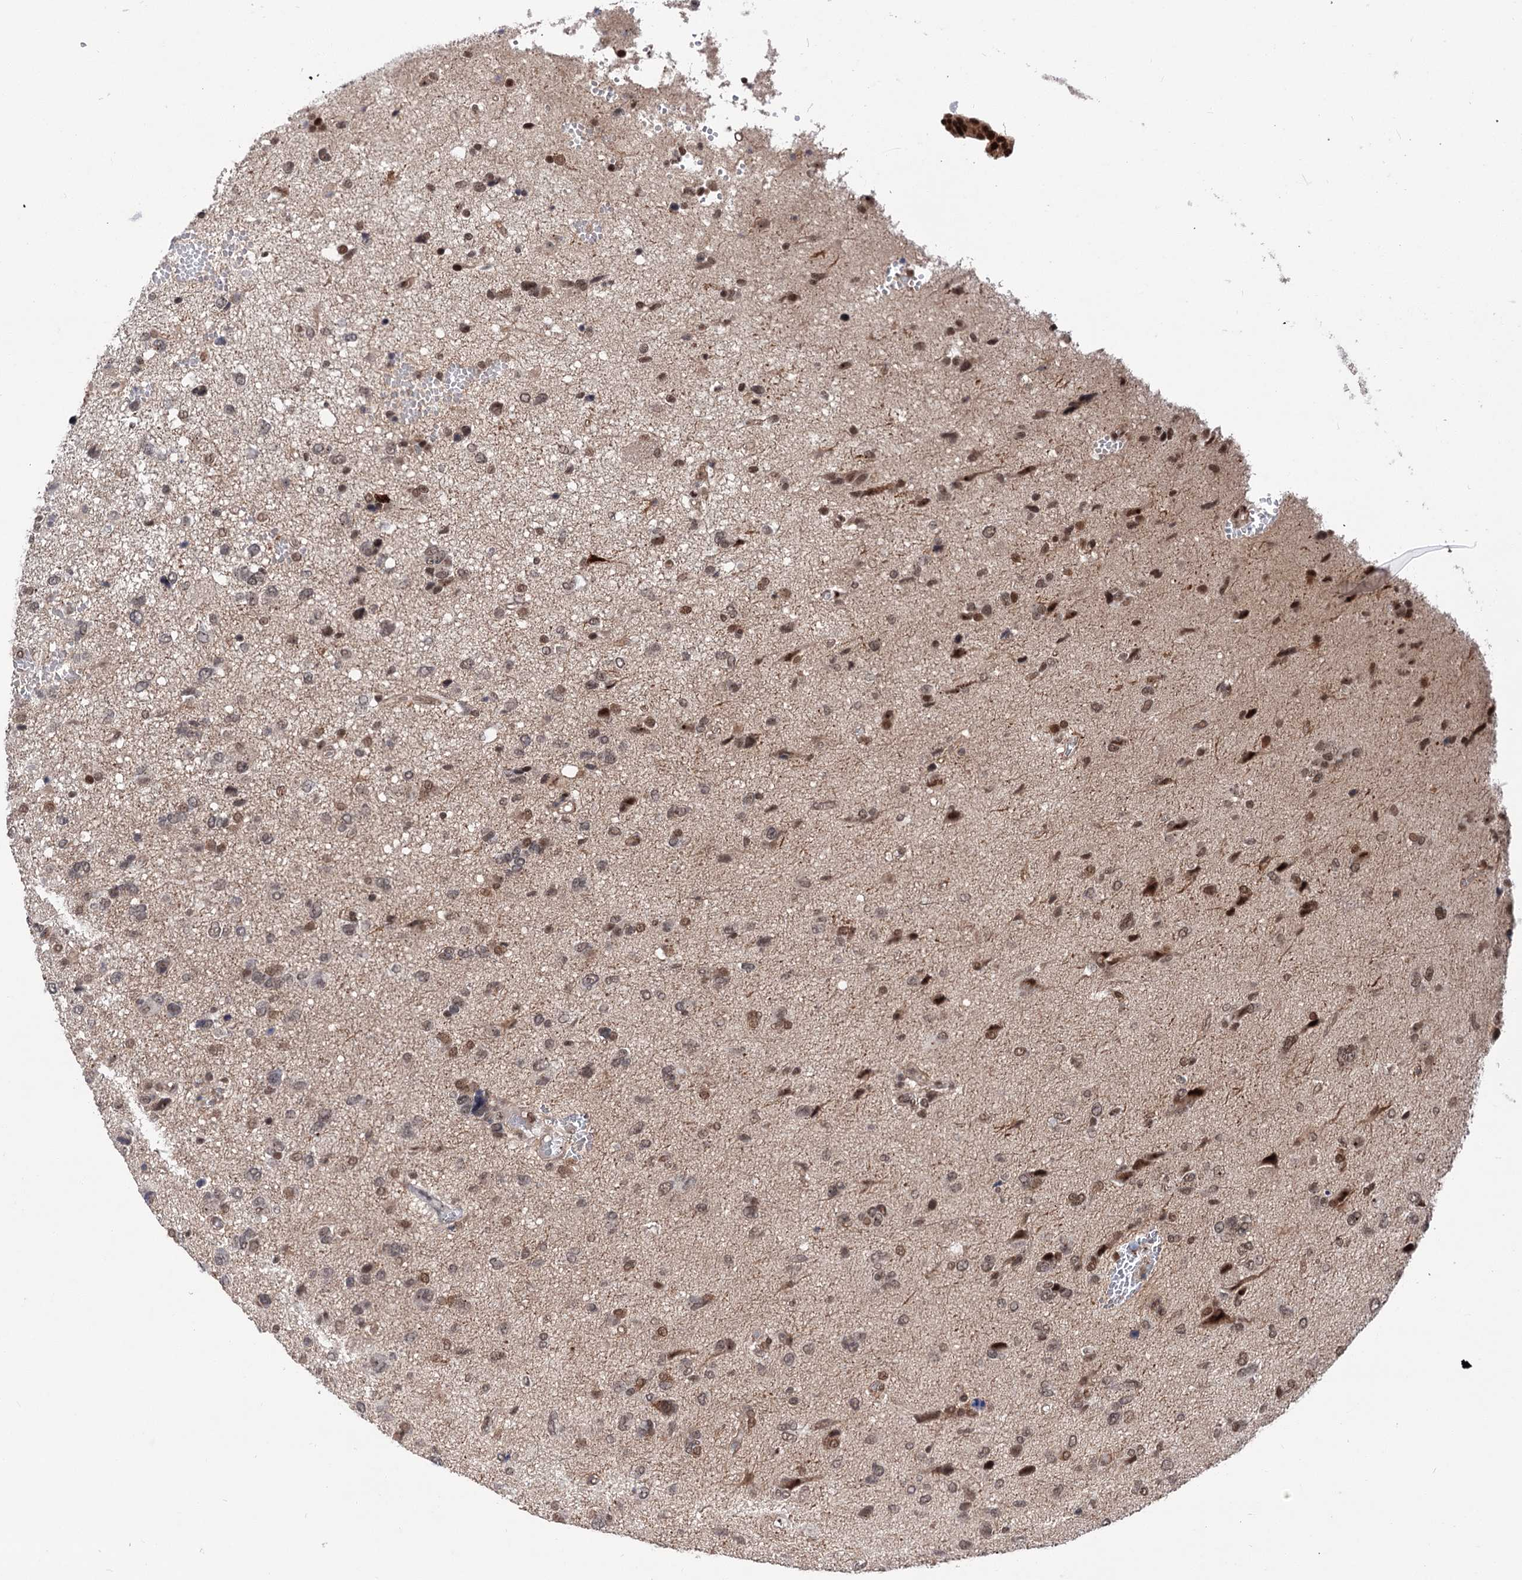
{"staining": {"intensity": "moderate", "quantity": ">75%", "location": "nuclear"}, "tissue": "glioma", "cell_type": "Tumor cells", "image_type": "cancer", "snomed": [{"axis": "morphology", "description": "Glioma, malignant, High grade"}, {"axis": "topography", "description": "Brain"}], "caption": "An image of glioma stained for a protein reveals moderate nuclear brown staining in tumor cells. (Stains: DAB (3,3'-diaminobenzidine) in brown, nuclei in blue, Microscopy: brightfield microscopy at high magnification).", "gene": "MAML1", "patient": {"sex": "female", "age": 59}}